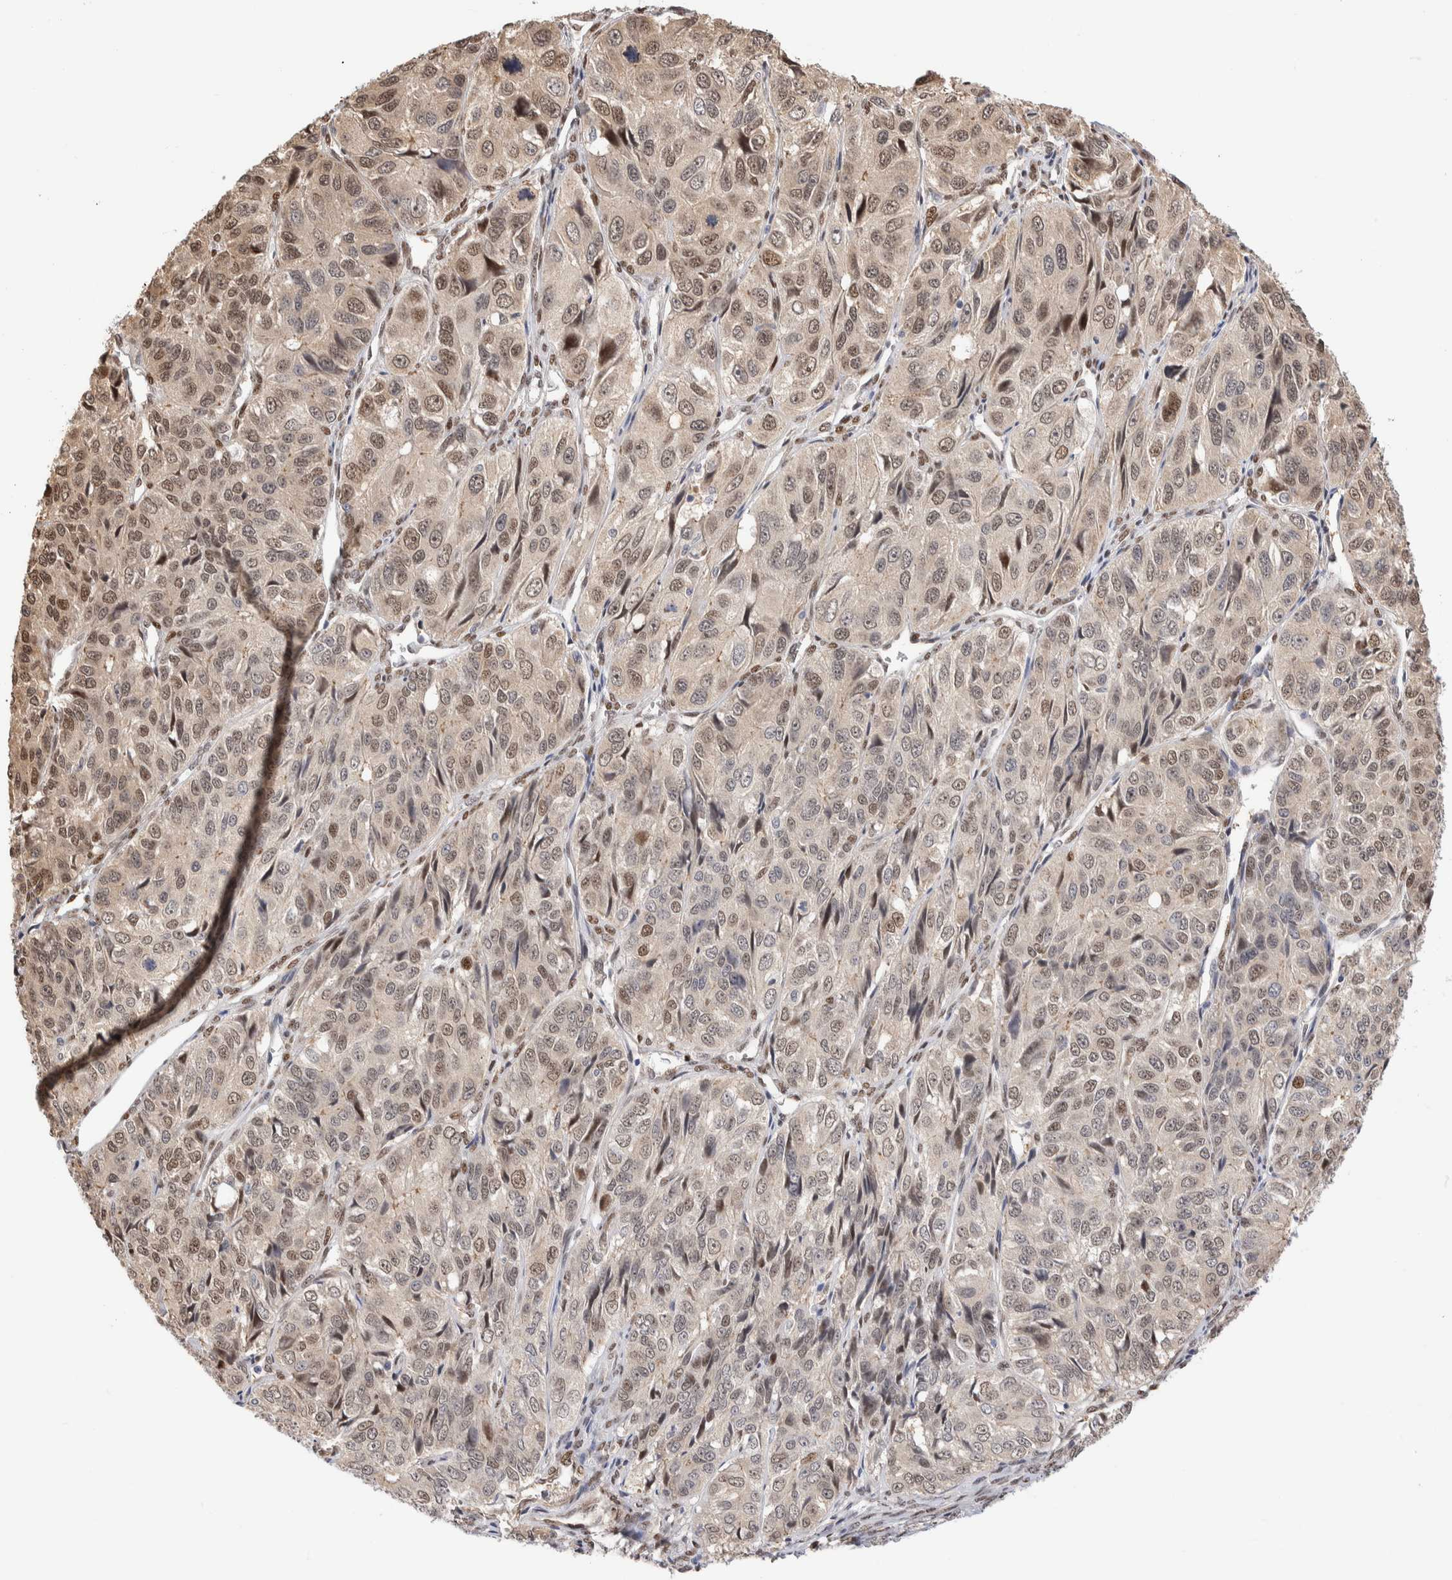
{"staining": {"intensity": "weak", "quantity": "25%-75%", "location": "cytoplasmic/membranous,nuclear"}, "tissue": "ovarian cancer", "cell_type": "Tumor cells", "image_type": "cancer", "snomed": [{"axis": "morphology", "description": "Carcinoma, endometroid"}, {"axis": "topography", "description": "Ovary"}], "caption": "Tumor cells exhibit low levels of weak cytoplasmic/membranous and nuclear expression in approximately 25%-75% of cells in human endometroid carcinoma (ovarian). The protein of interest is stained brown, and the nuclei are stained in blue (DAB (3,3'-diaminobenzidine) IHC with brightfield microscopy, high magnification).", "gene": "NSMAF", "patient": {"sex": "female", "age": 51}}